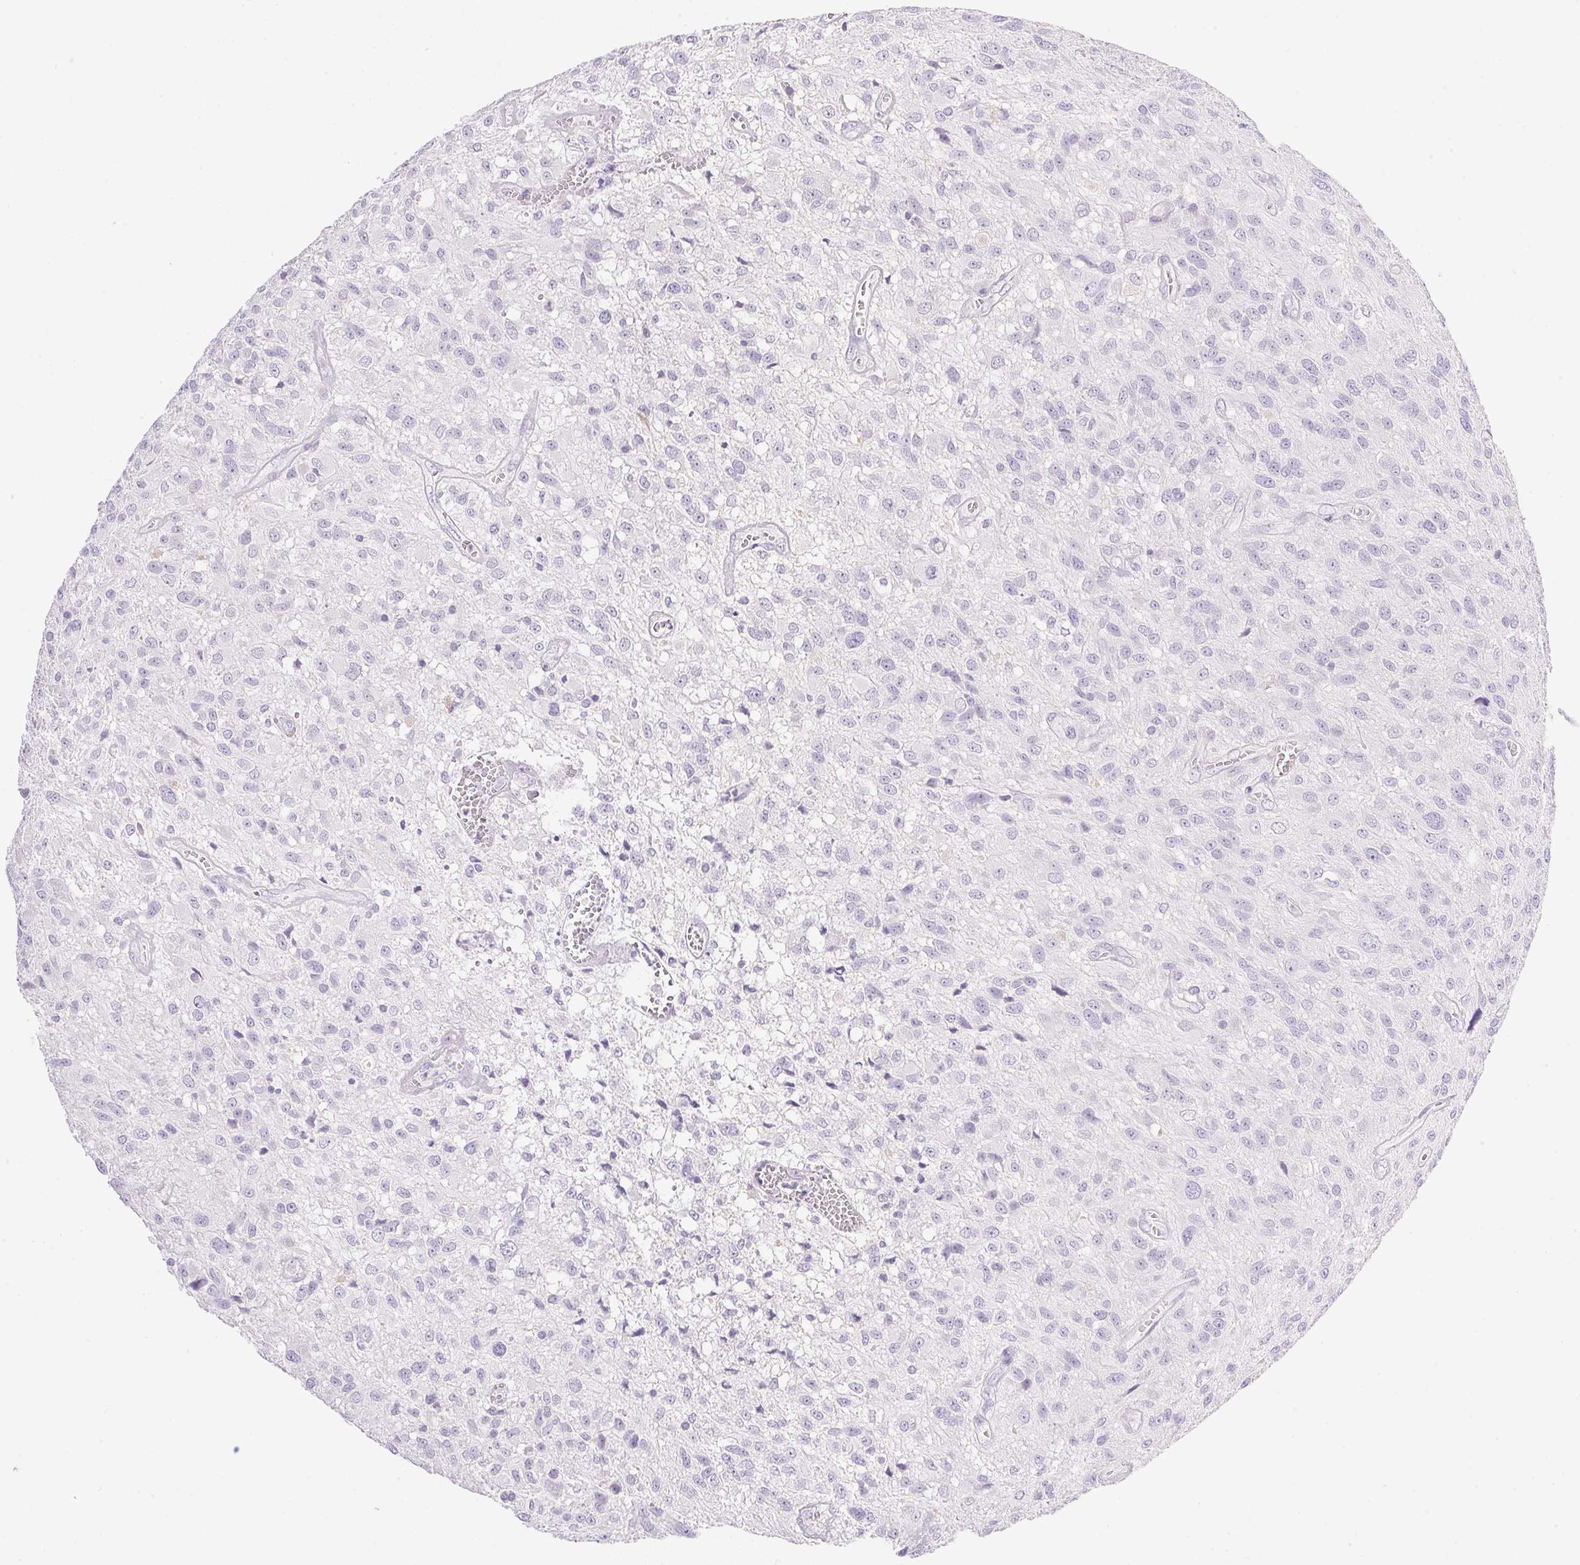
{"staining": {"intensity": "negative", "quantity": "none", "location": "none"}, "tissue": "glioma", "cell_type": "Tumor cells", "image_type": "cancer", "snomed": [{"axis": "morphology", "description": "Glioma, malignant, Low grade"}, {"axis": "topography", "description": "Brain"}], "caption": "Tumor cells are negative for brown protein staining in glioma.", "gene": "ATP6V0A4", "patient": {"sex": "male", "age": 66}}